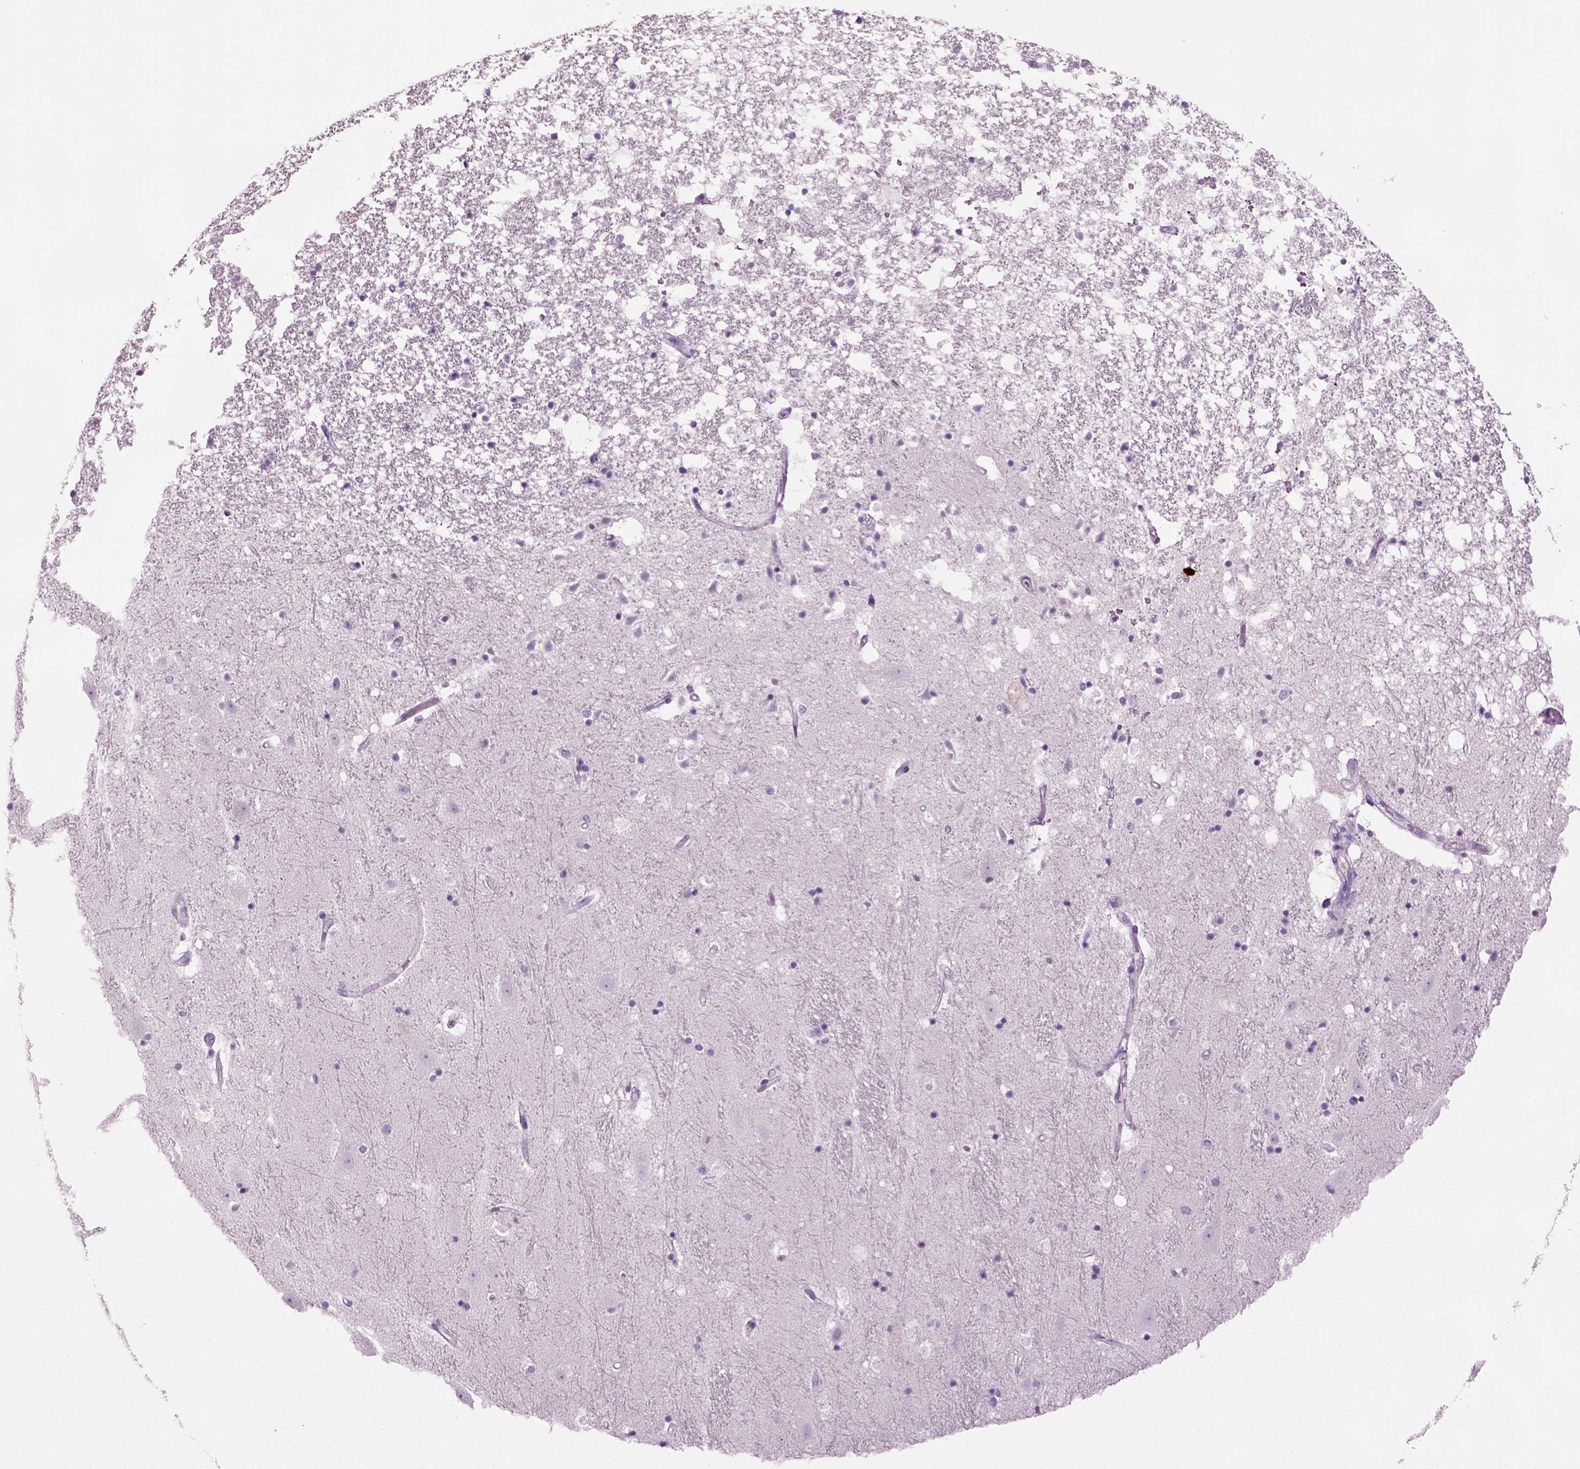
{"staining": {"intensity": "negative", "quantity": "none", "location": "none"}, "tissue": "hippocampus", "cell_type": "Glial cells", "image_type": "normal", "snomed": [{"axis": "morphology", "description": "Normal tissue, NOS"}, {"axis": "topography", "description": "Hippocampus"}], "caption": "Protein analysis of benign hippocampus exhibits no significant staining in glial cells. (DAB (3,3'-diaminobenzidine) immunohistochemistry visualized using brightfield microscopy, high magnification).", "gene": "PRLH", "patient": {"sex": "male", "age": 49}}